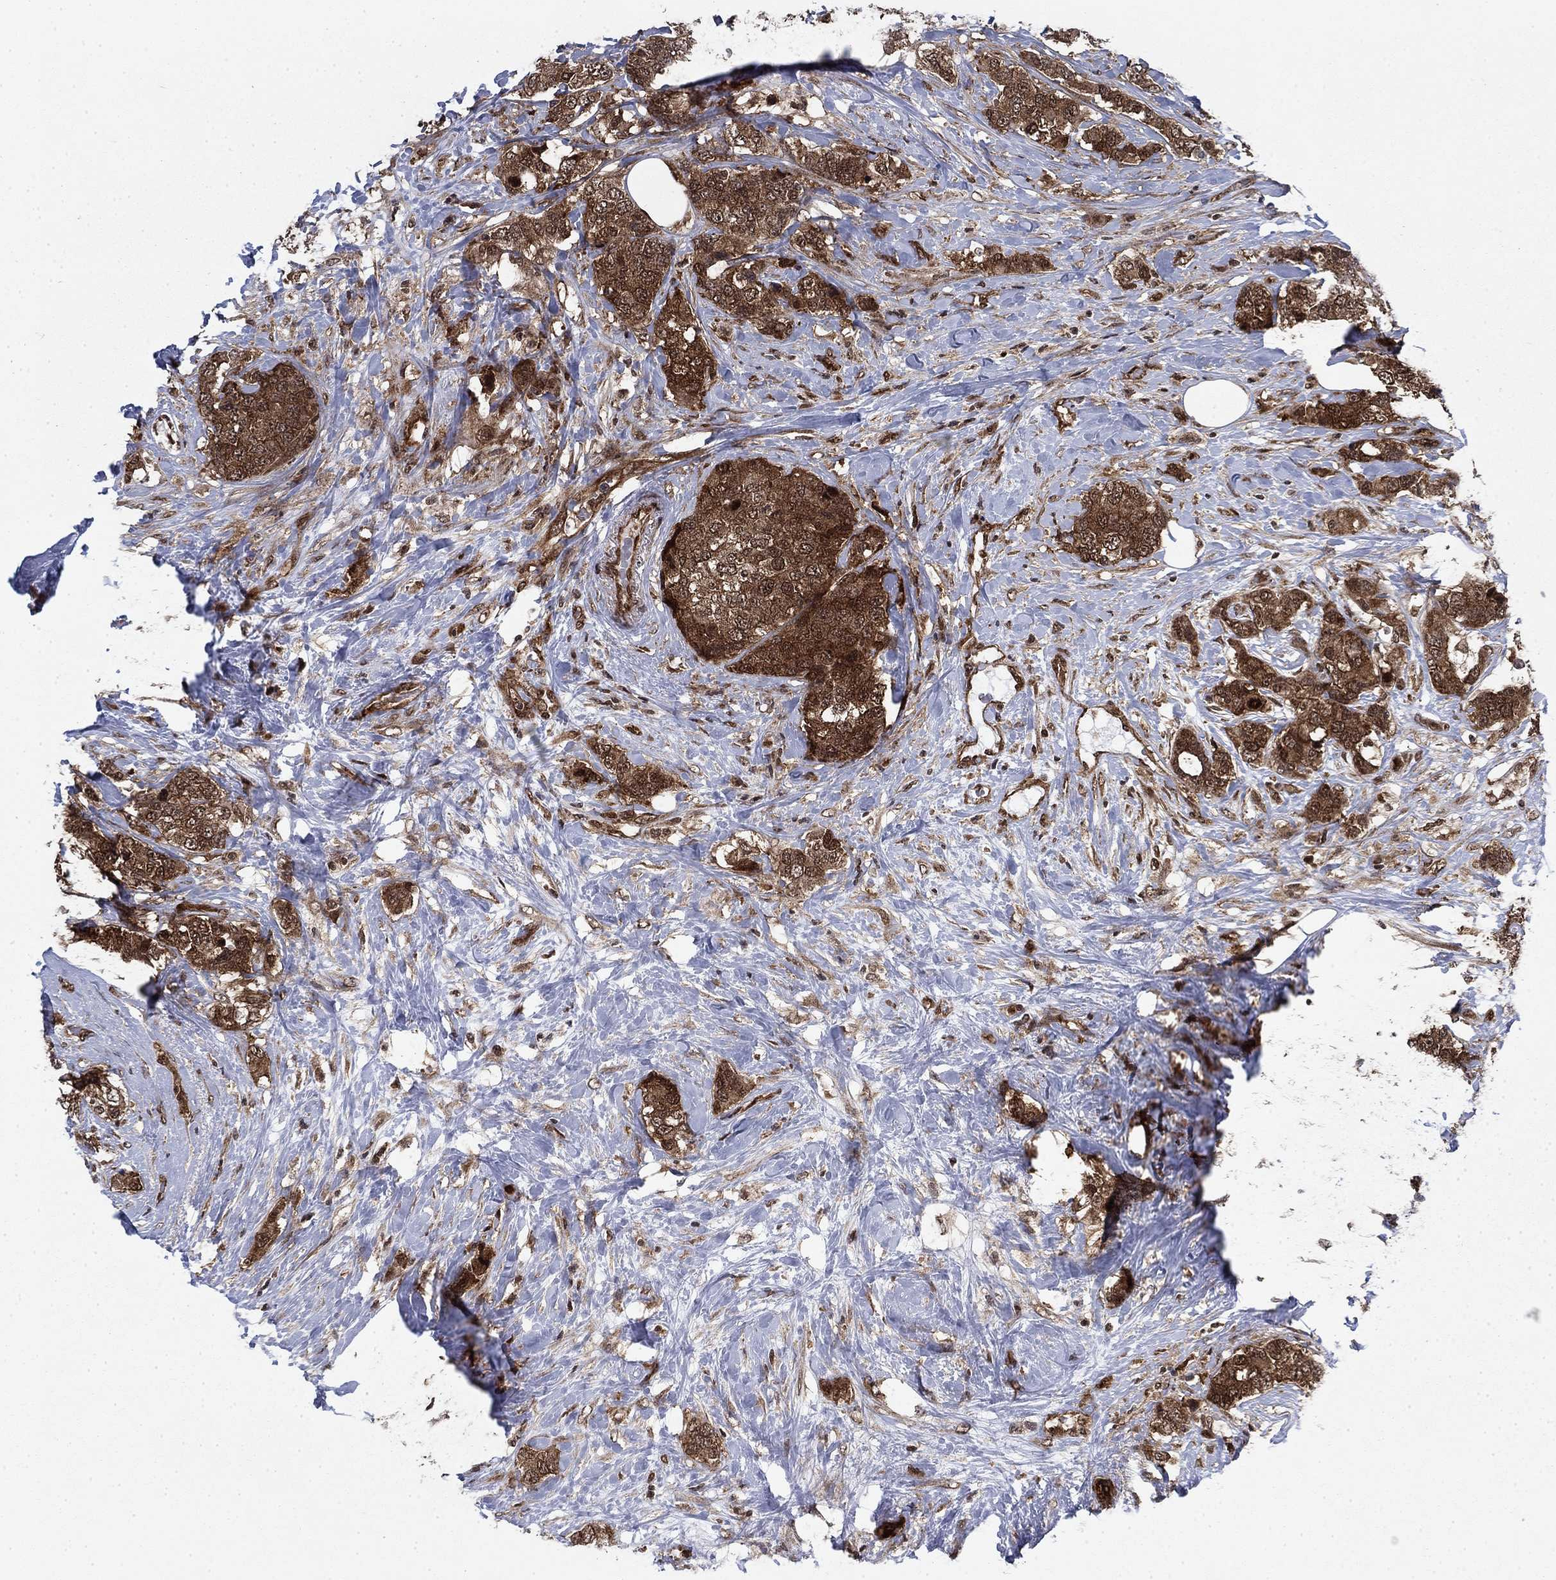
{"staining": {"intensity": "strong", "quantity": "25%-75%", "location": "cytoplasmic/membranous,nuclear"}, "tissue": "breast cancer", "cell_type": "Tumor cells", "image_type": "cancer", "snomed": [{"axis": "morphology", "description": "Lobular carcinoma"}, {"axis": "topography", "description": "Breast"}], "caption": "Immunohistochemistry of human breast cancer (lobular carcinoma) shows high levels of strong cytoplasmic/membranous and nuclear staining in approximately 25%-75% of tumor cells. The protein is shown in brown color, while the nuclei are stained blue.", "gene": "DNAJA1", "patient": {"sex": "female", "age": 59}}